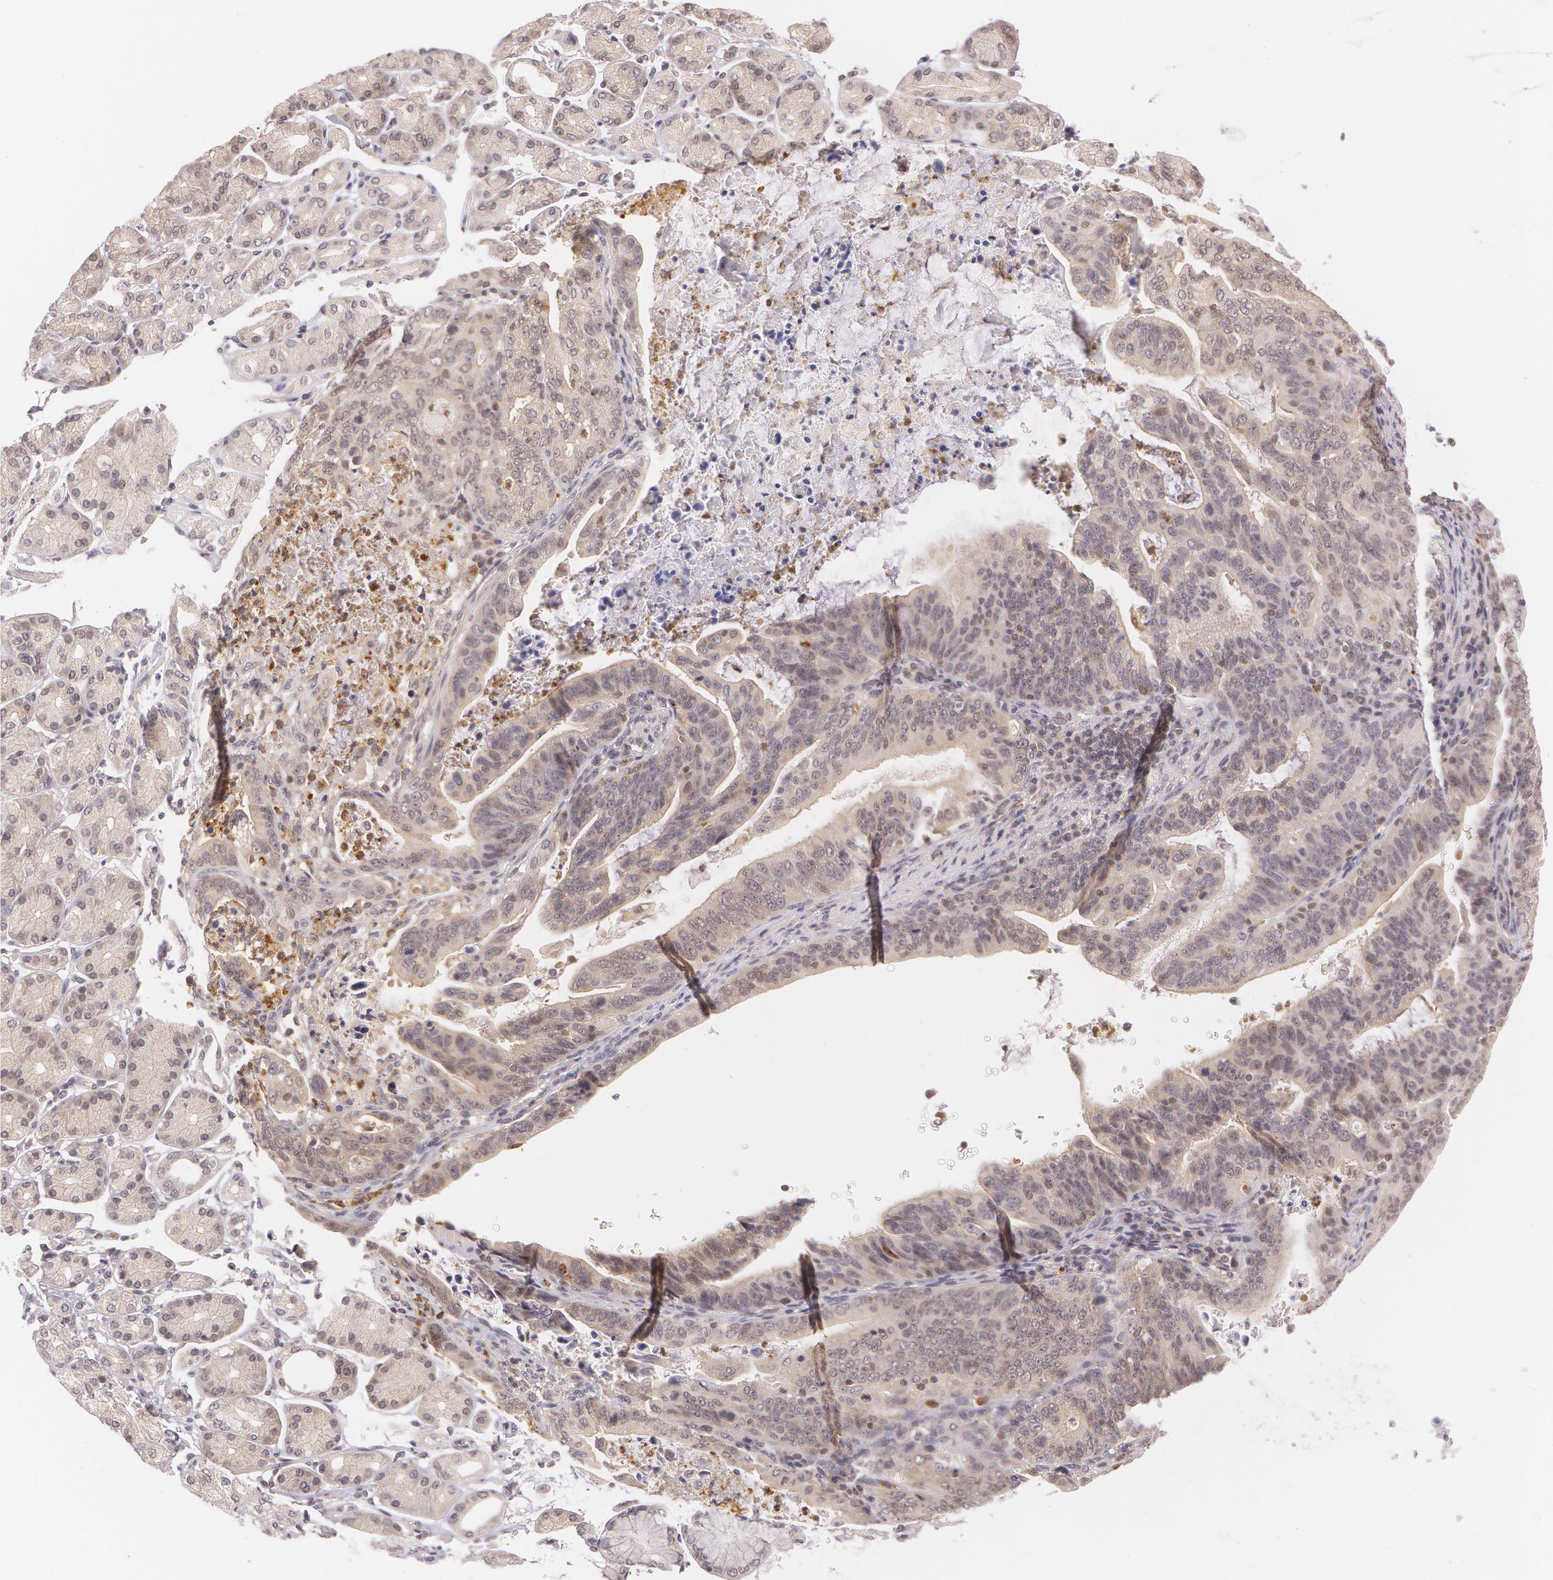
{"staining": {"intensity": "weak", "quantity": ">75%", "location": "cytoplasmic/membranous"}, "tissue": "stomach cancer", "cell_type": "Tumor cells", "image_type": "cancer", "snomed": [{"axis": "morphology", "description": "Adenocarcinoma, NOS"}, {"axis": "topography", "description": "Stomach, upper"}], "caption": "Immunohistochemical staining of human stomach cancer (adenocarcinoma) reveals weak cytoplasmic/membranous protein staining in about >75% of tumor cells.", "gene": "ATG2B", "patient": {"sex": "female", "age": 50}}